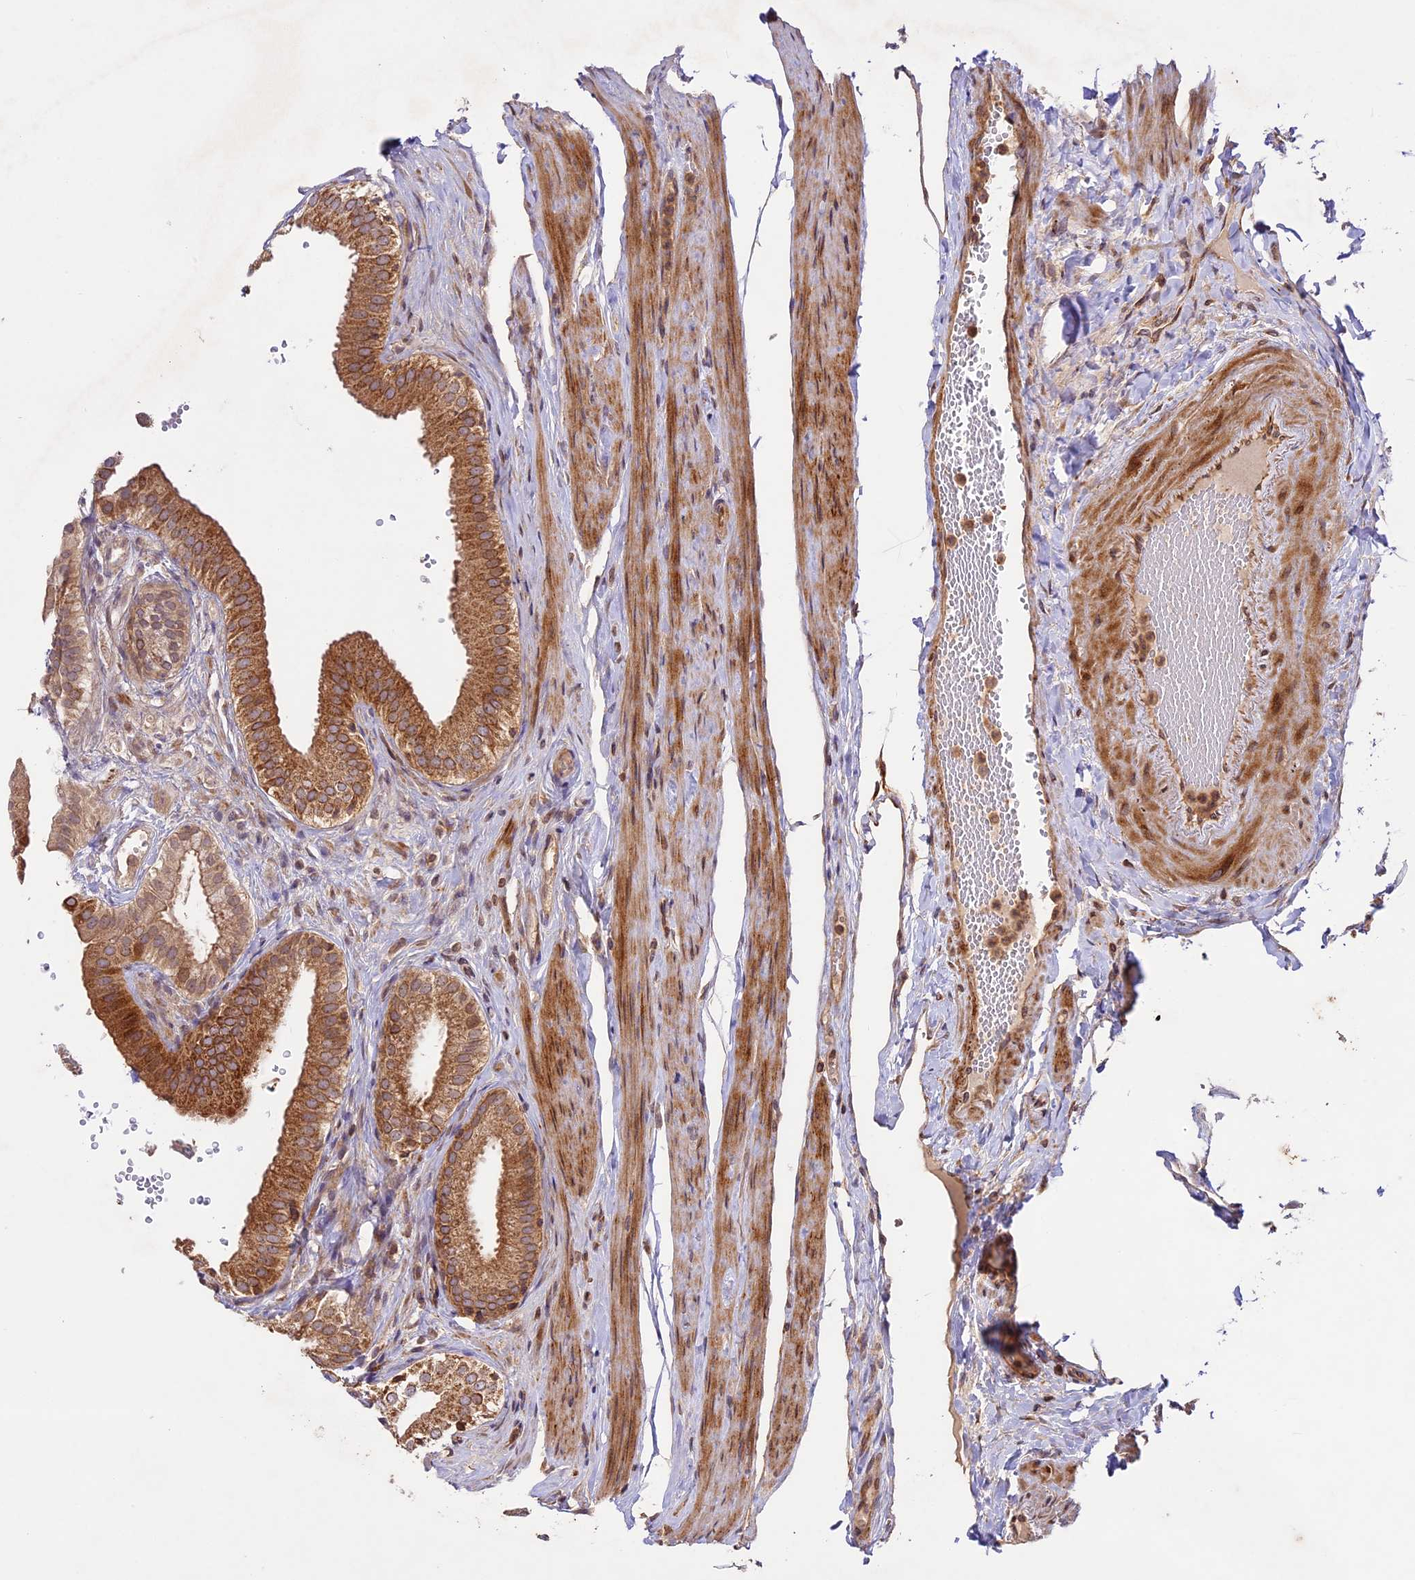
{"staining": {"intensity": "moderate", "quantity": ">75%", "location": "cytoplasmic/membranous,nuclear"}, "tissue": "gallbladder", "cell_type": "Glandular cells", "image_type": "normal", "snomed": [{"axis": "morphology", "description": "Normal tissue, NOS"}, {"axis": "topography", "description": "Gallbladder"}], "caption": "Protein staining displays moderate cytoplasmic/membranous,nuclear positivity in approximately >75% of glandular cells in normal gallbladder.", "gene": "DGKH", "patient": {"sex": "female", "age": 61}}